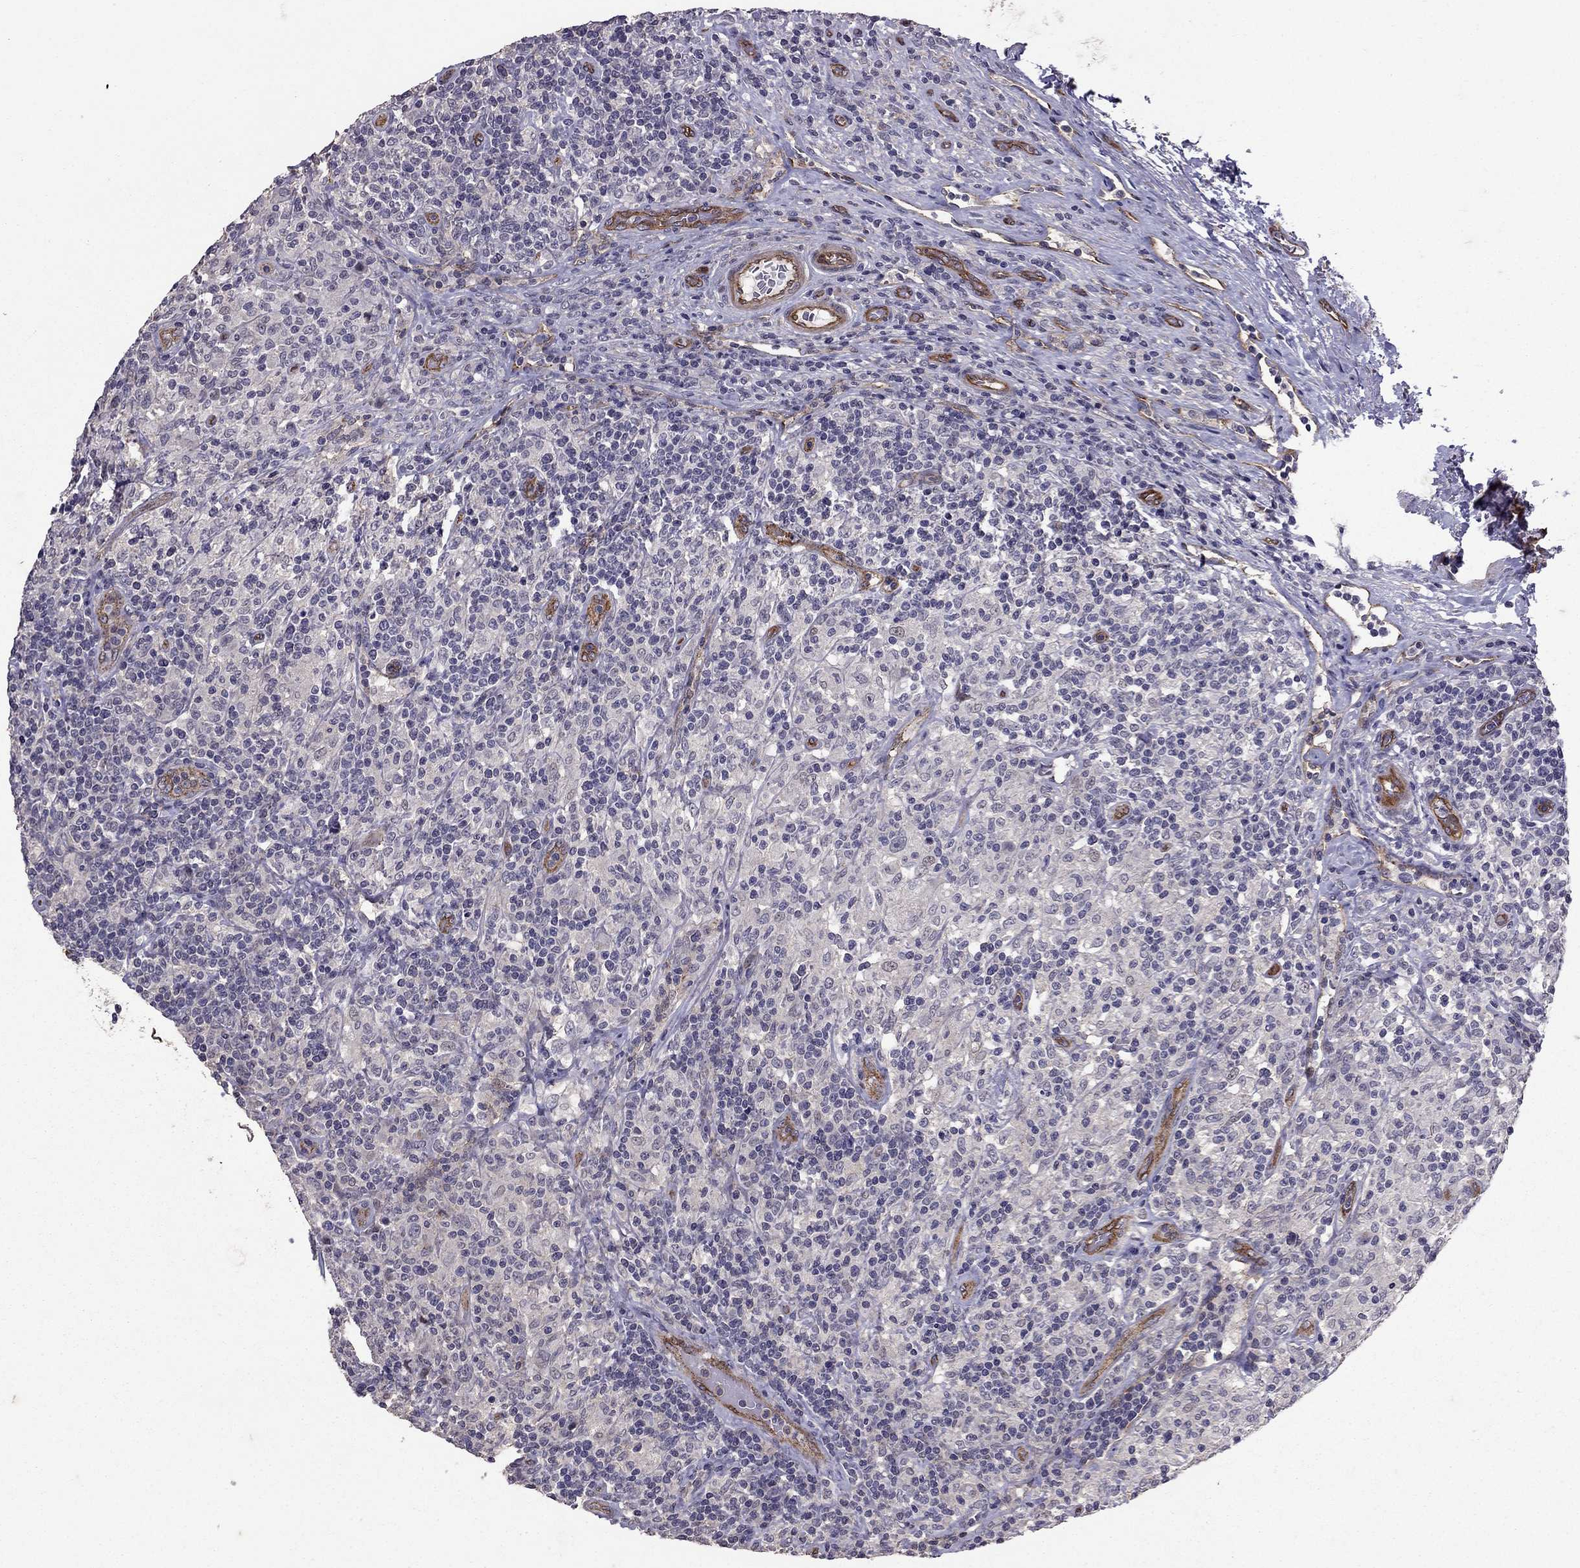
{"staining": {"intensity": "negative", "quantity": "none", "location": "none"}, "tissue": "lymphoma", "cell_type": "Tumor cells", "image_type": "cancer", "snomed": [{"axis": "morphology", "description": "Hodgkin's disease, NOS"}, {"axis": "topography", "description": "Lymph node"}], "caption": "IHC photomicrograph of lymphoma stained for a protein (brown), which shows no positivity in tumor cells. (Stains: DAB (3,3'-diaminobenzidine) immunohistochemistry with hematoxylin counter stain, Microscopy: brightfield microscopy at high magnification).", "gene": "RASIP1", "patient": {"sex": "male", "age": 70}}